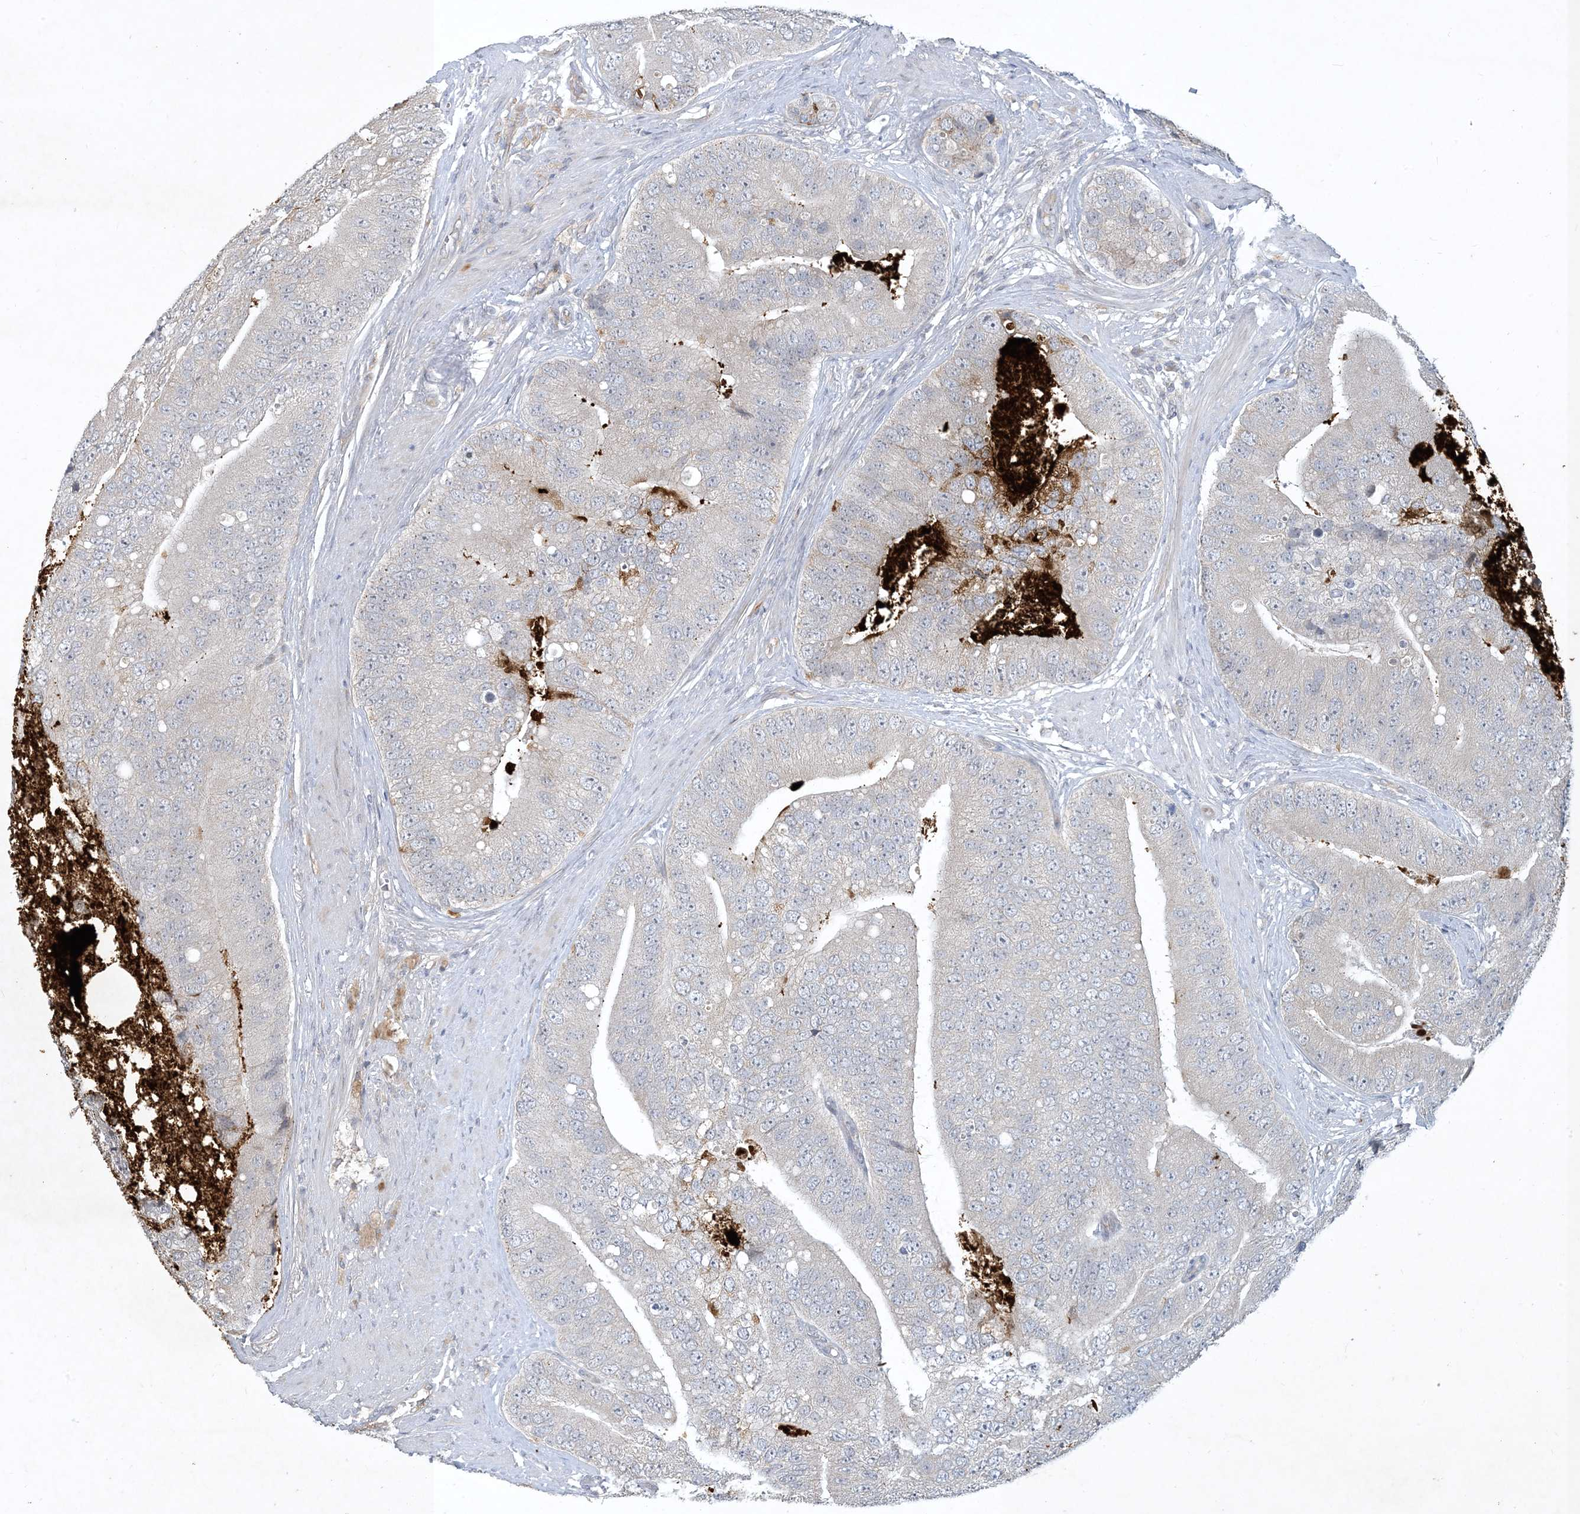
{"staining": {"intensity": "negative", "quantity": "none", "location": "none"}, "tissue": "prostate cancer", "cell_type": "Tumor cells", "image_type": "cancer", "snomed": [{"axis": "morphology", "description": "Adenocarcinoma, High grade"}, {"axis": "topography", "description": "Prostate"}], "caption": "Immunohistochemistry (IHC) micrograph of neoplastic tissue: human prostate cancer stained with DAB (3,3'-diaminobenzidine) reveals no significant protein staining in tumor cells. (Brightfield microscopy of DAB IHC at high magnification).", "gene": "CDS1", "patient": {"sex": "male", "age": 70}}